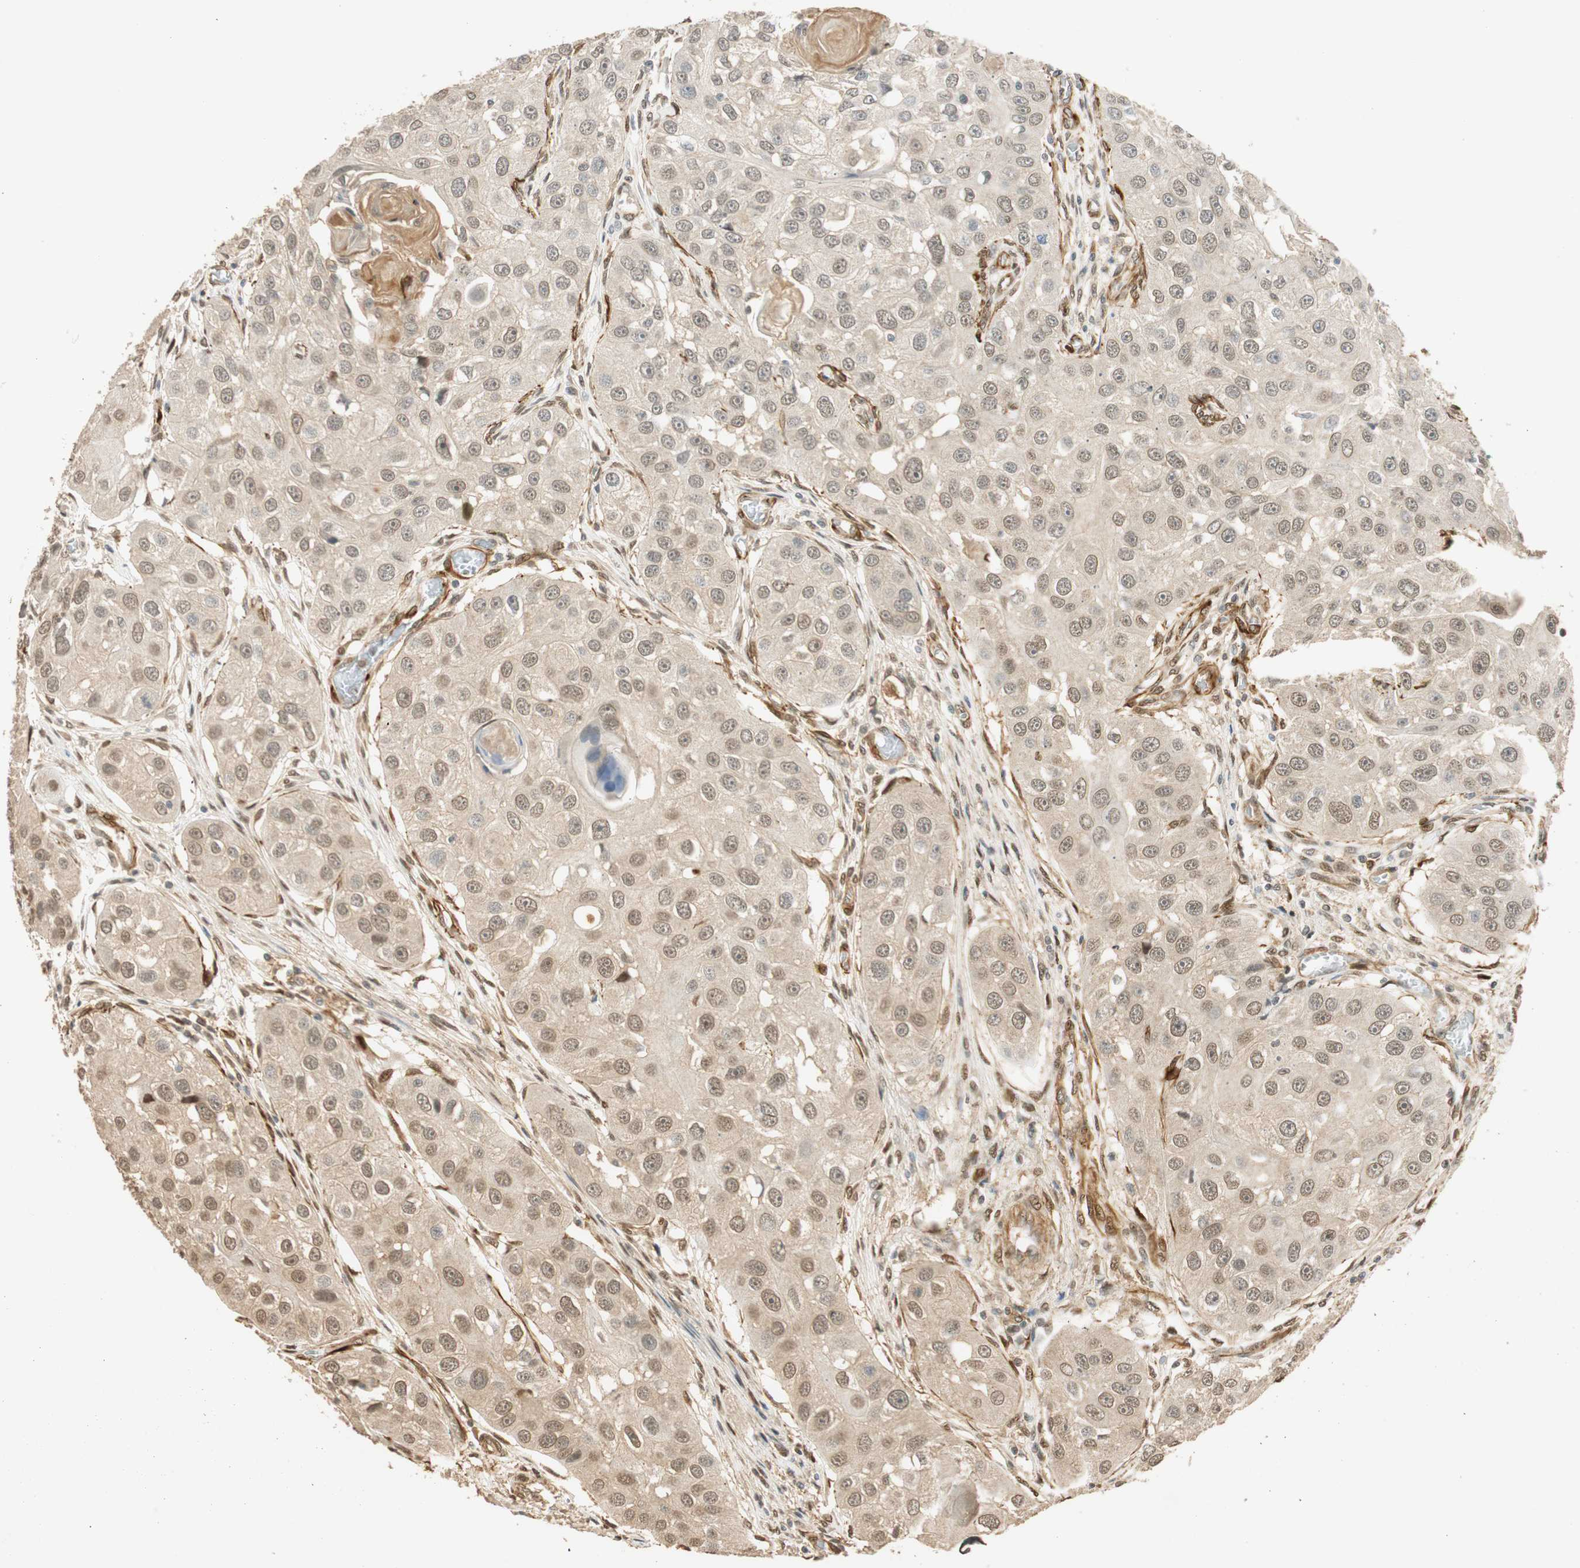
{"staining": {"intensity": "weak", "quantity": ">75%", "location": "cytoplasmic/membranous"}, "tissue": "head and neck cancer", "cell_type": "Tumor cells", "image_type": "cancer", "snomed": [{"axis": "morphology", "description": "Normal tissue, NOS"}, {"axis": "morphology", "description": "Squamous cell carcinoma, NOS"}, {"axis": "topography", "description": "Skeletal muscle"}, {"axis": "topography", "description": "Head-Neck"}], "caption": "Head and neck cancer stained for a protein reveals weak cytoplasmic/membranous positivity in tumor cells.", "gene": "NES", "patient": {"sex": "male", "age": 51}}